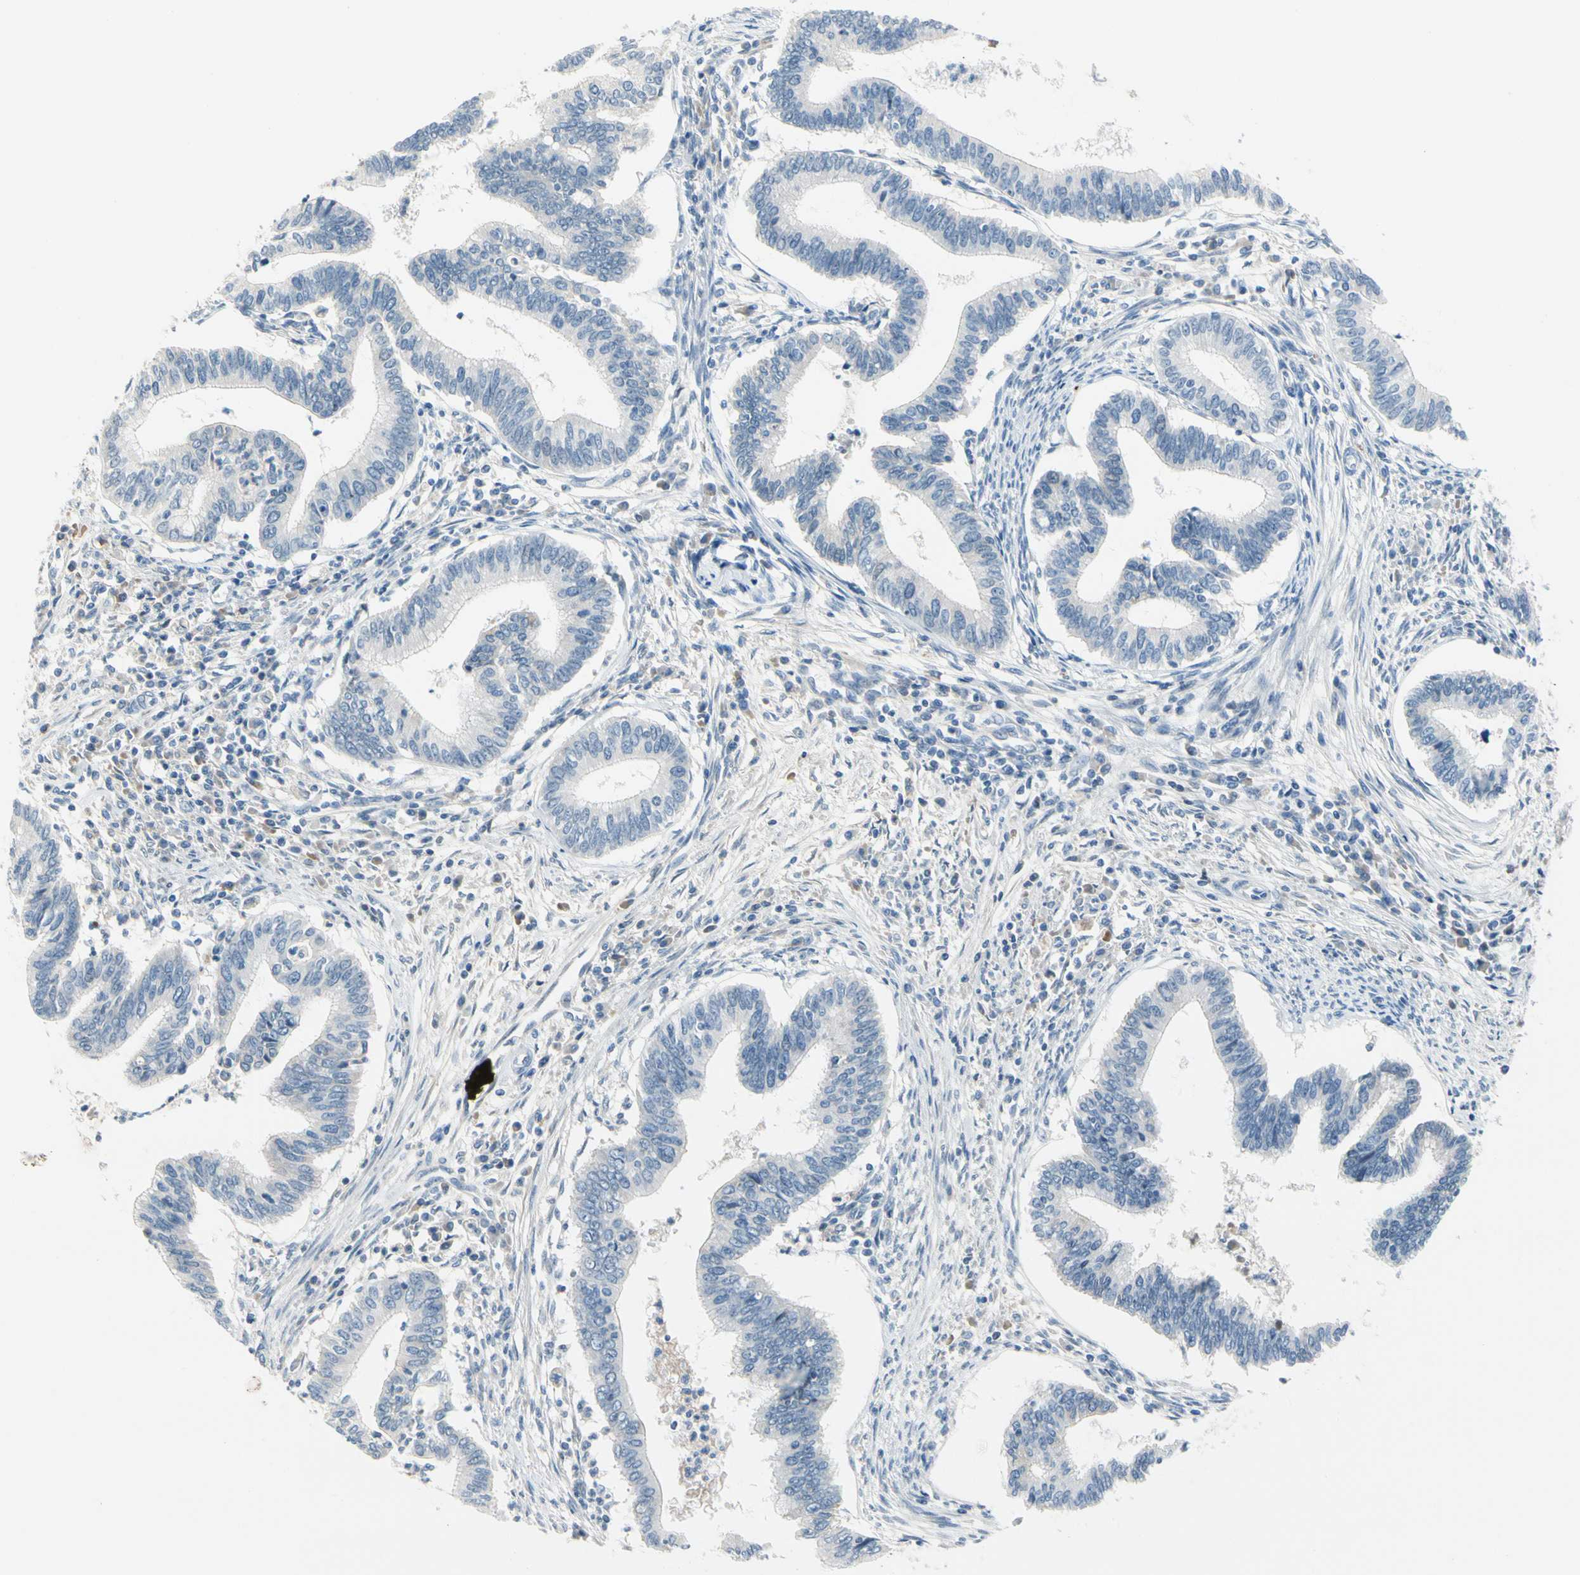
{"staining": {"intensity": "negative", "quantity": "none", "location": "none"}, "tissue": "cervical cancer", "cell_type": "Tumor cells", "image_type": "cancer", "snomed": [{"axis": "morphology", "description": "Adenocarcinoma, NOS"}, {"axis": "topography", "description": "Cervix"}], "caption": "High magnification brightfield microscopy of cervical cancer stained with DAB (3,3'-diaminobenzidine) (brown) and counterstained with hematoxylin (blue): tumor cells show no significant expression.", "gene": "CNDP1", "patient": {"sex": "female", "age": 36}}